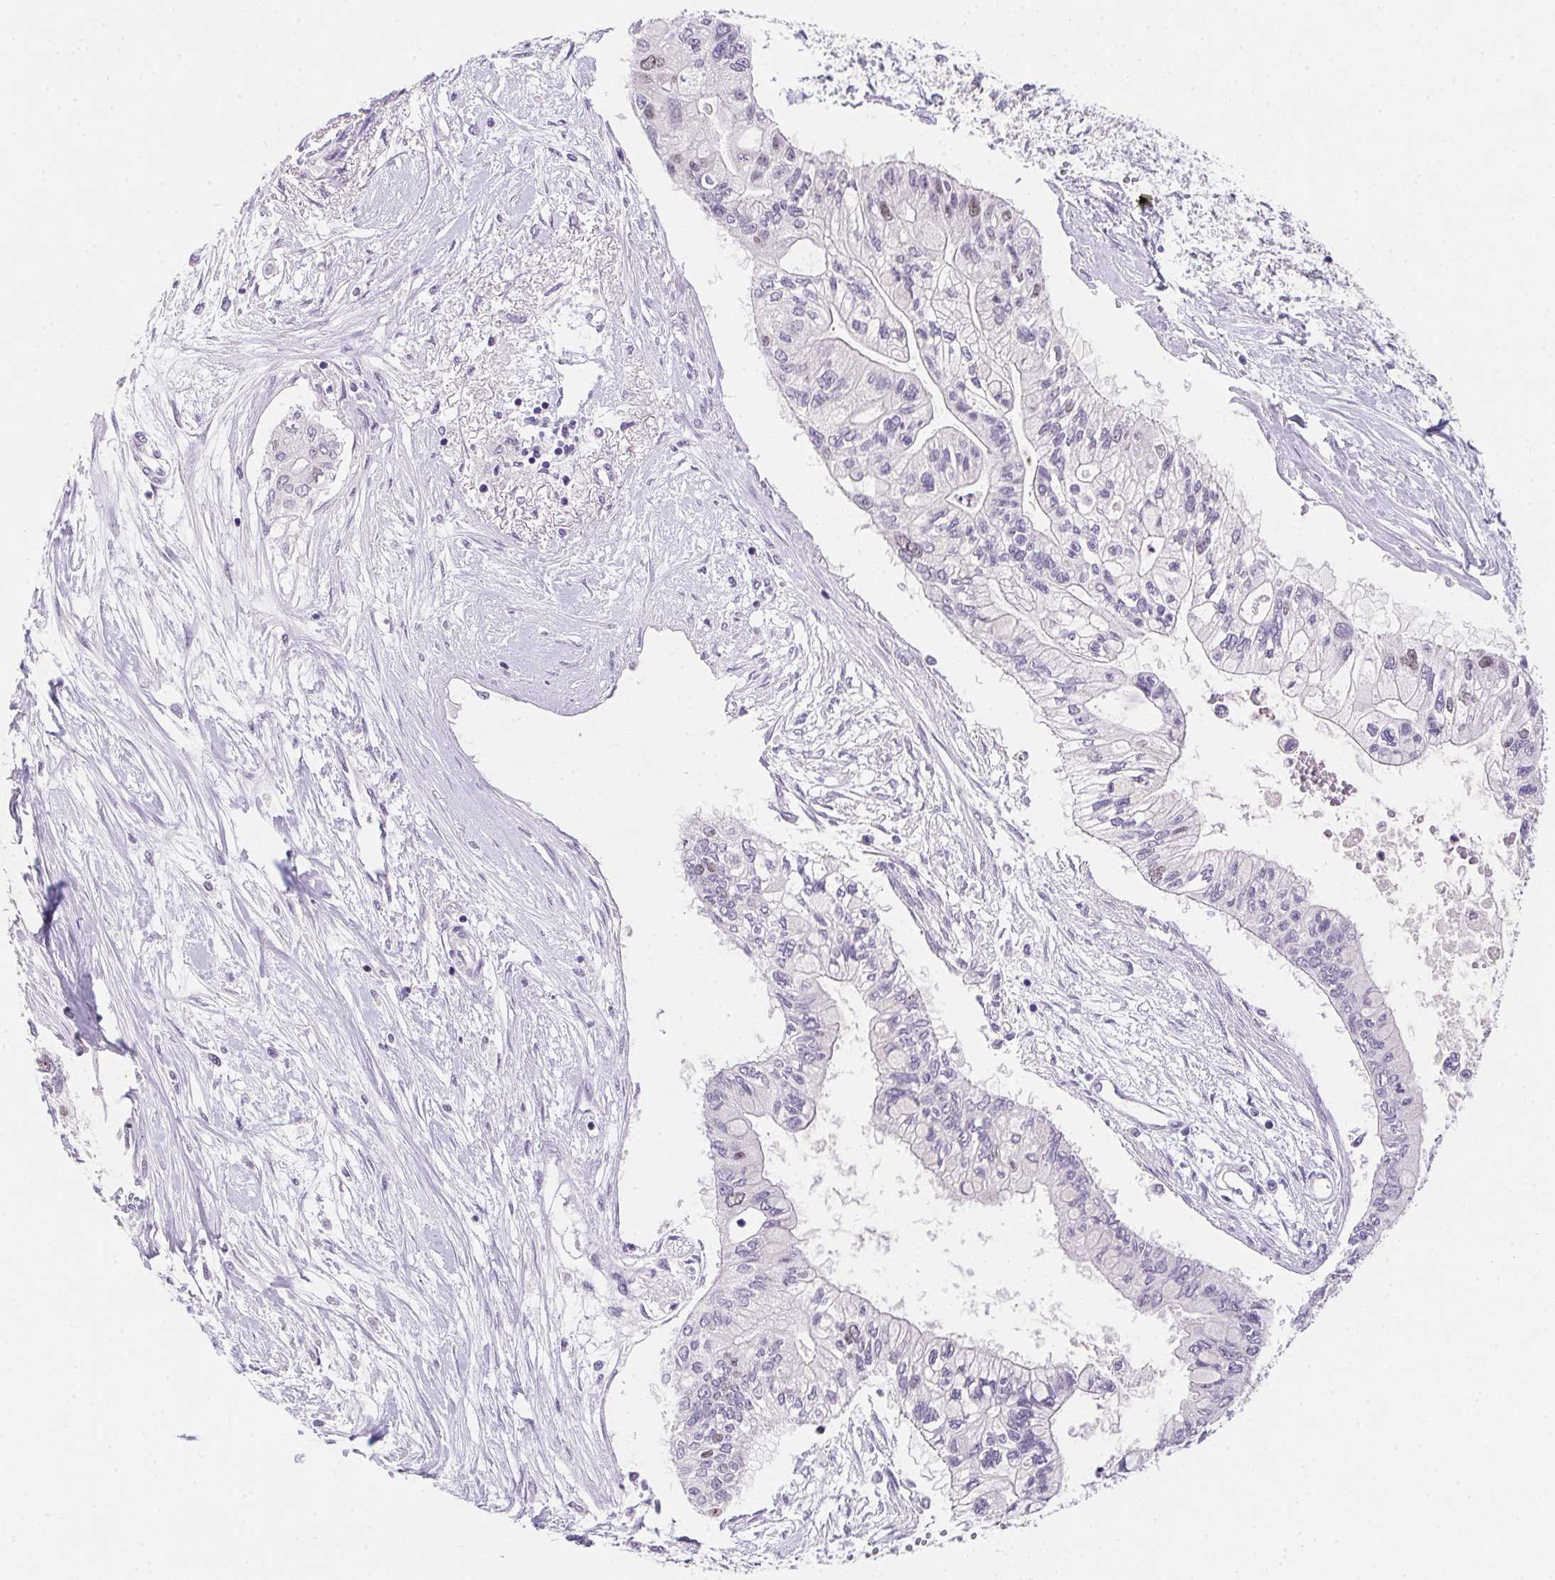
{"staining": {"intensity": "negative", "quantity": "none", "location": "none"}, "tissue": "pancreatic cancer", "cell_type": "Tumor cells", "image_type": "cancer", "snomed": [{"axis": "morphology", "description": "Adenocarcinoma, NOS"}, {"axis": "topography", "description": "Pancreas"}], "caption": "Immunohistochemistry (IHC) of adenocarcinoma (pancreatic) exhibits no positivity in tumor cells.", "gene": "HELLS", "patient": {"sex": "female", "age": 77}}